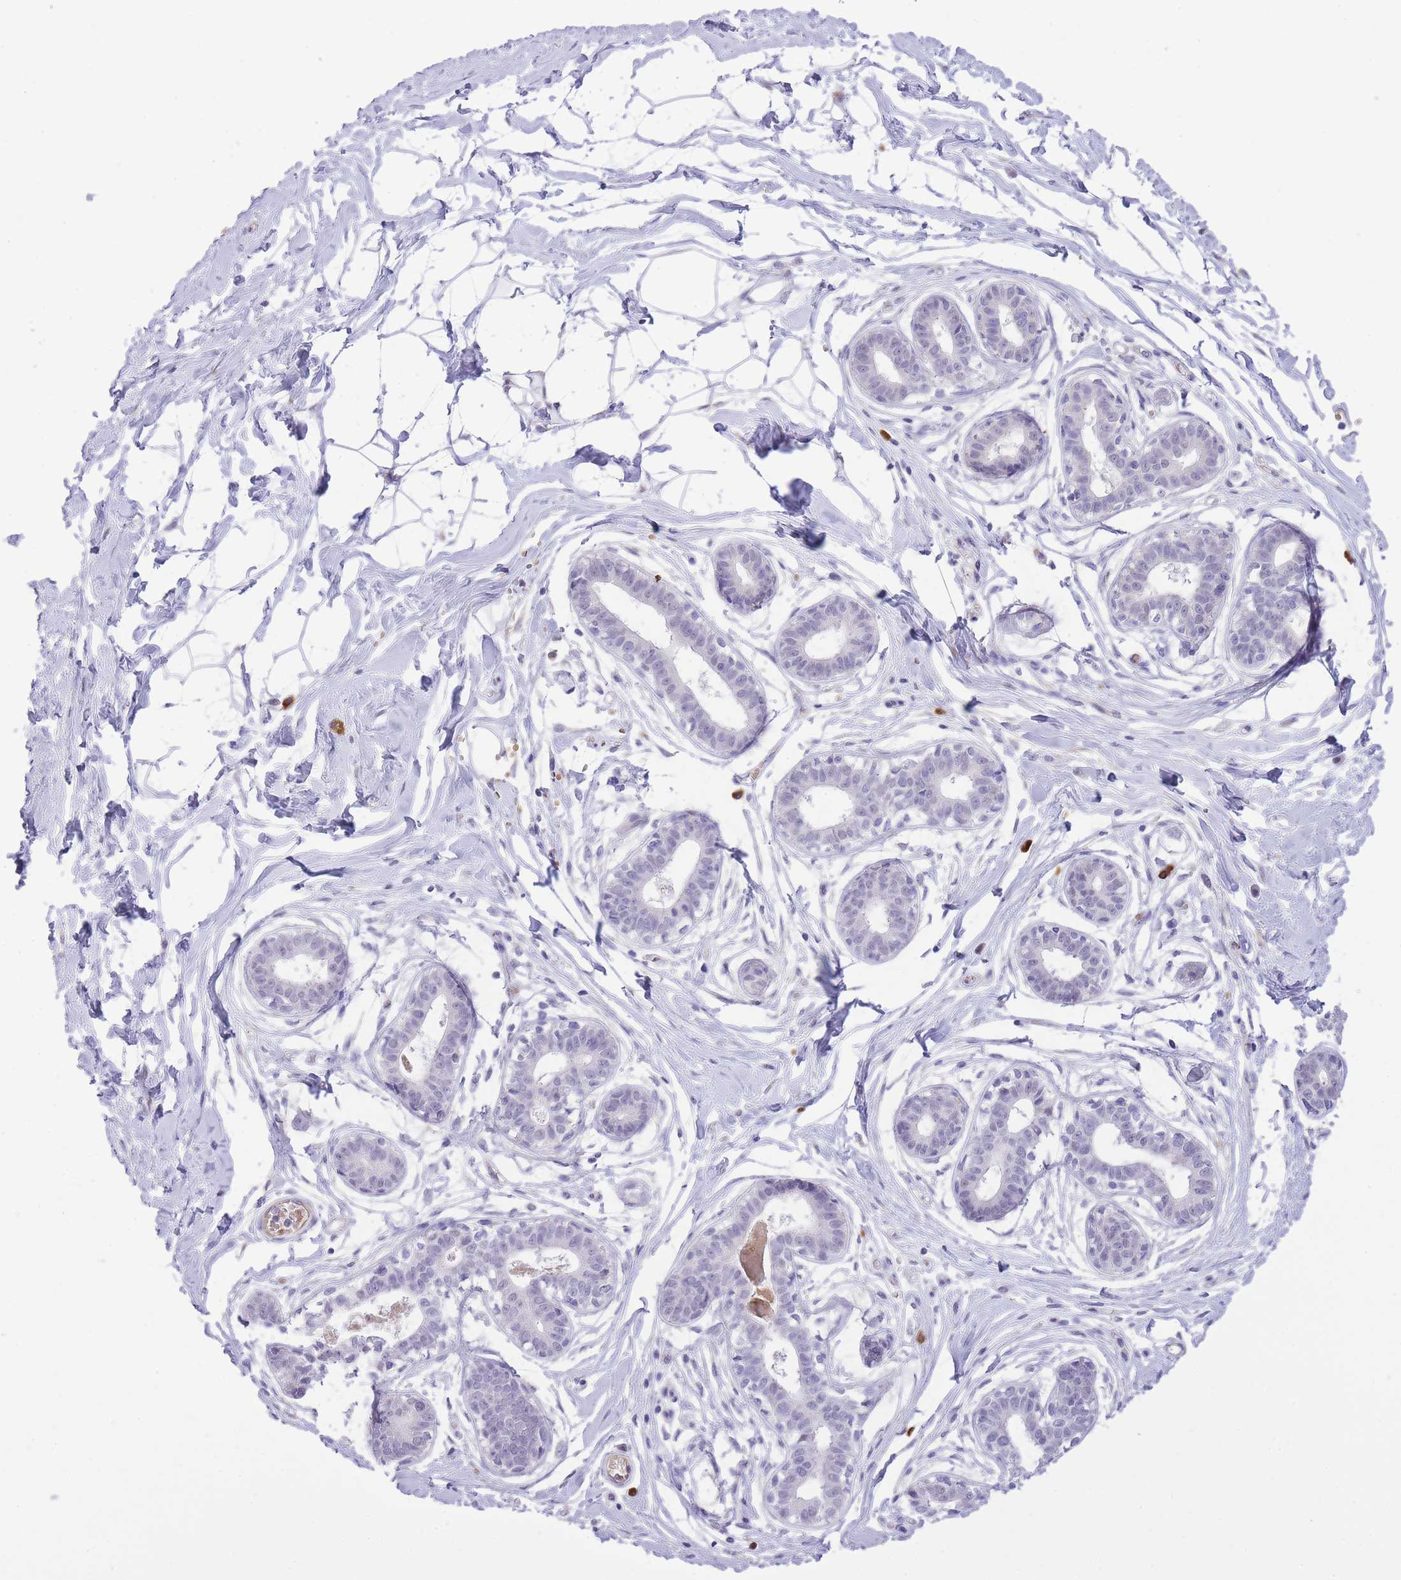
{"staining": {"intensity": "negative", "quantity": "none", "location": "none"}, "tissue": "breast", "cell_type": "Adipocytes", "image_type": "normal", "snomed": [{"axis": "morphology", "description": "Normal tissue, NOS"}, {"axis": "topography", "description": "Breast"}], "caption": "Immunohistochemistry of normal human breast demonstrates no staining in adipocytes. The staining was performed using DAB (3,3'-diaminobenzidine) to visualize the protein expression in brown, while the nuclei were stained in blue with hematoxylin (Magnification: 20x).", "gene": "MEIOSIN", "patient": {"sex": "female", "age": 45}}